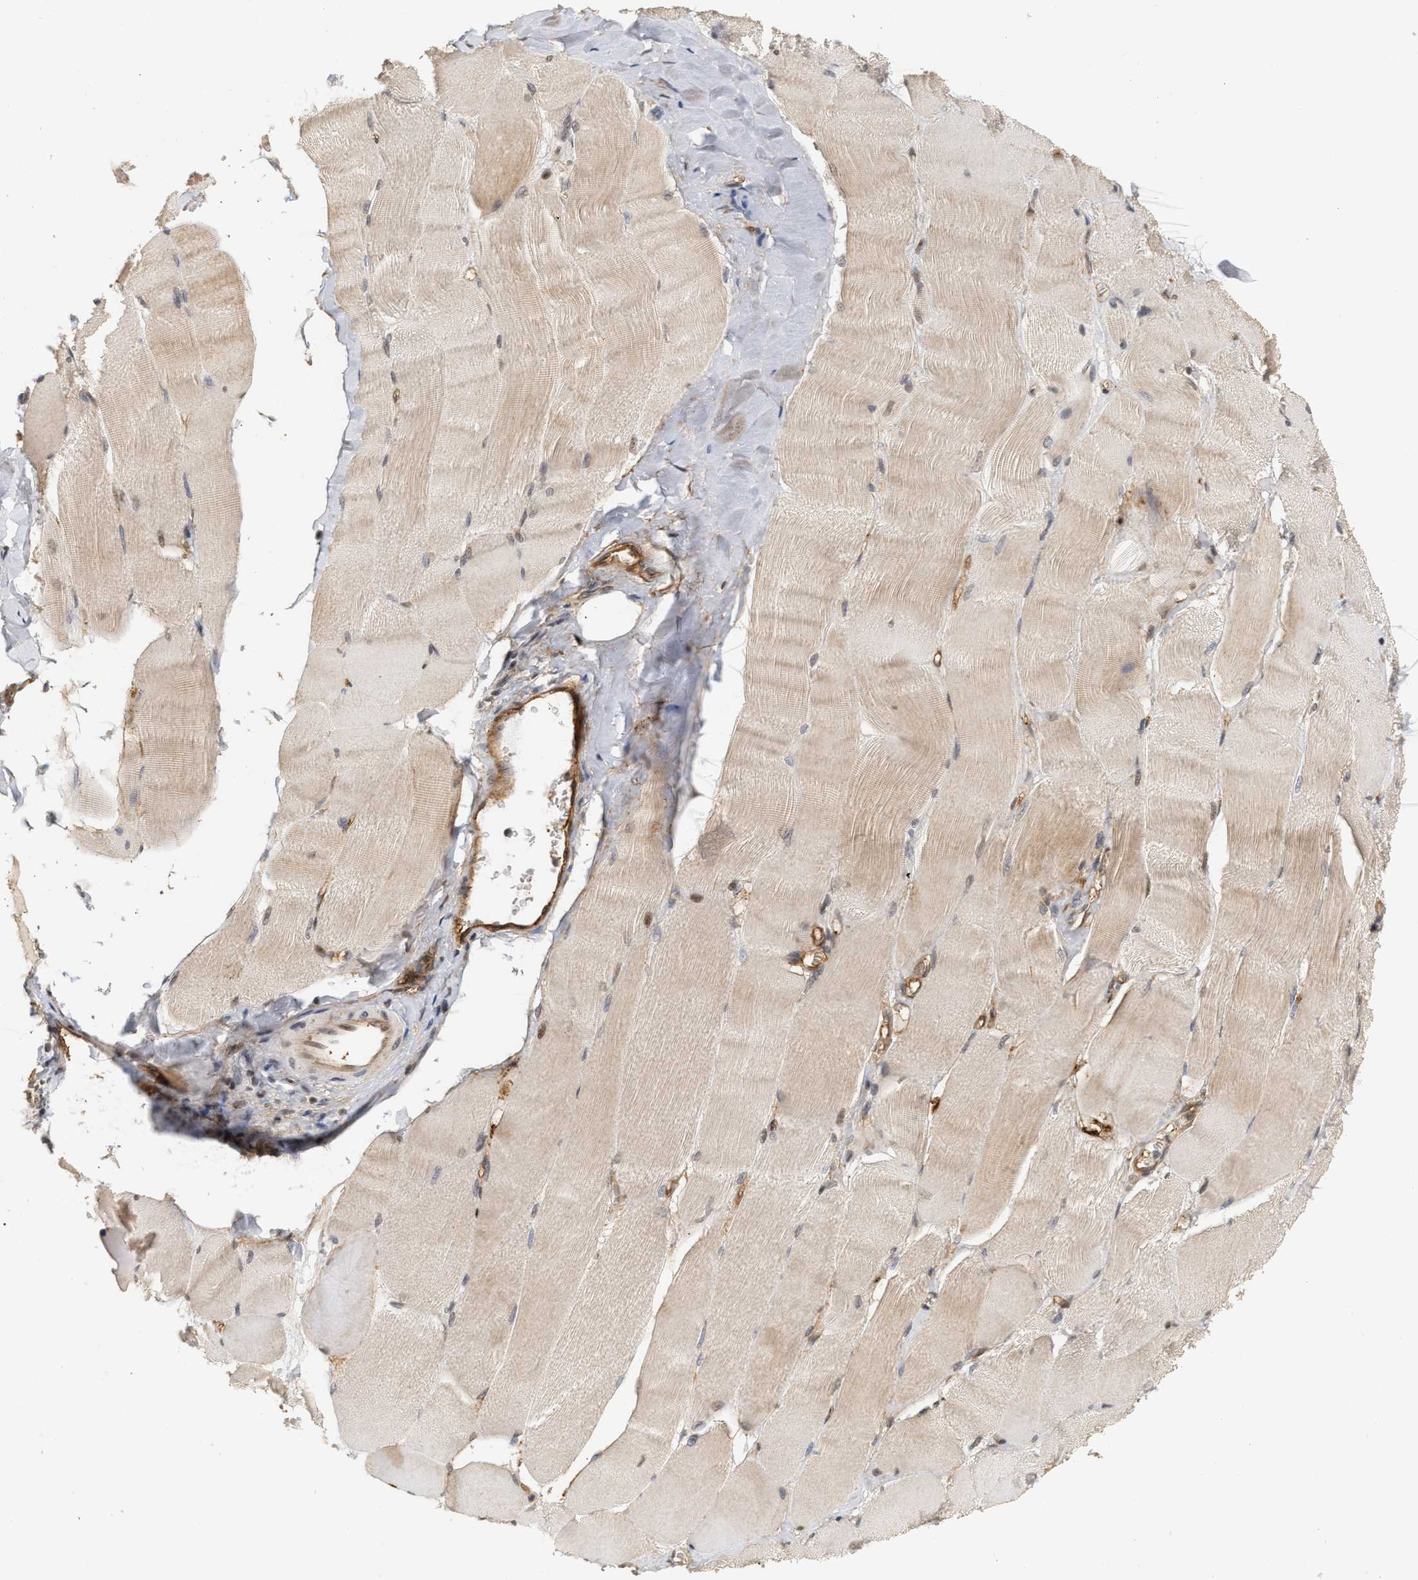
{"staining": {"intensity": "moderate", "quantity": ">75%", "location": "cytoplasmic/membranous,nuclear"}, "tissue": "skeletal muscle", "cell_type": "Myocytes", "image_type": "normal", "snomed": [{"axis": "morphology", "description": "Normal tissue, NOS"}, {"axis": "morphology", "description": "Squamous cell carcinoma, NOS"}, {"axis": "topography", "description": "Skeletal muscle"}], "caption": "IHC photomicrograph of normal human skeletal muscle stained for a protein (brown), which demonstrates medium levels of moderate cytoplasmic/membranous,nuclear expression in approximately >75% of myocytes.", "gene": "PLXND1", "patient": {"sex": "male", "age": 51}}